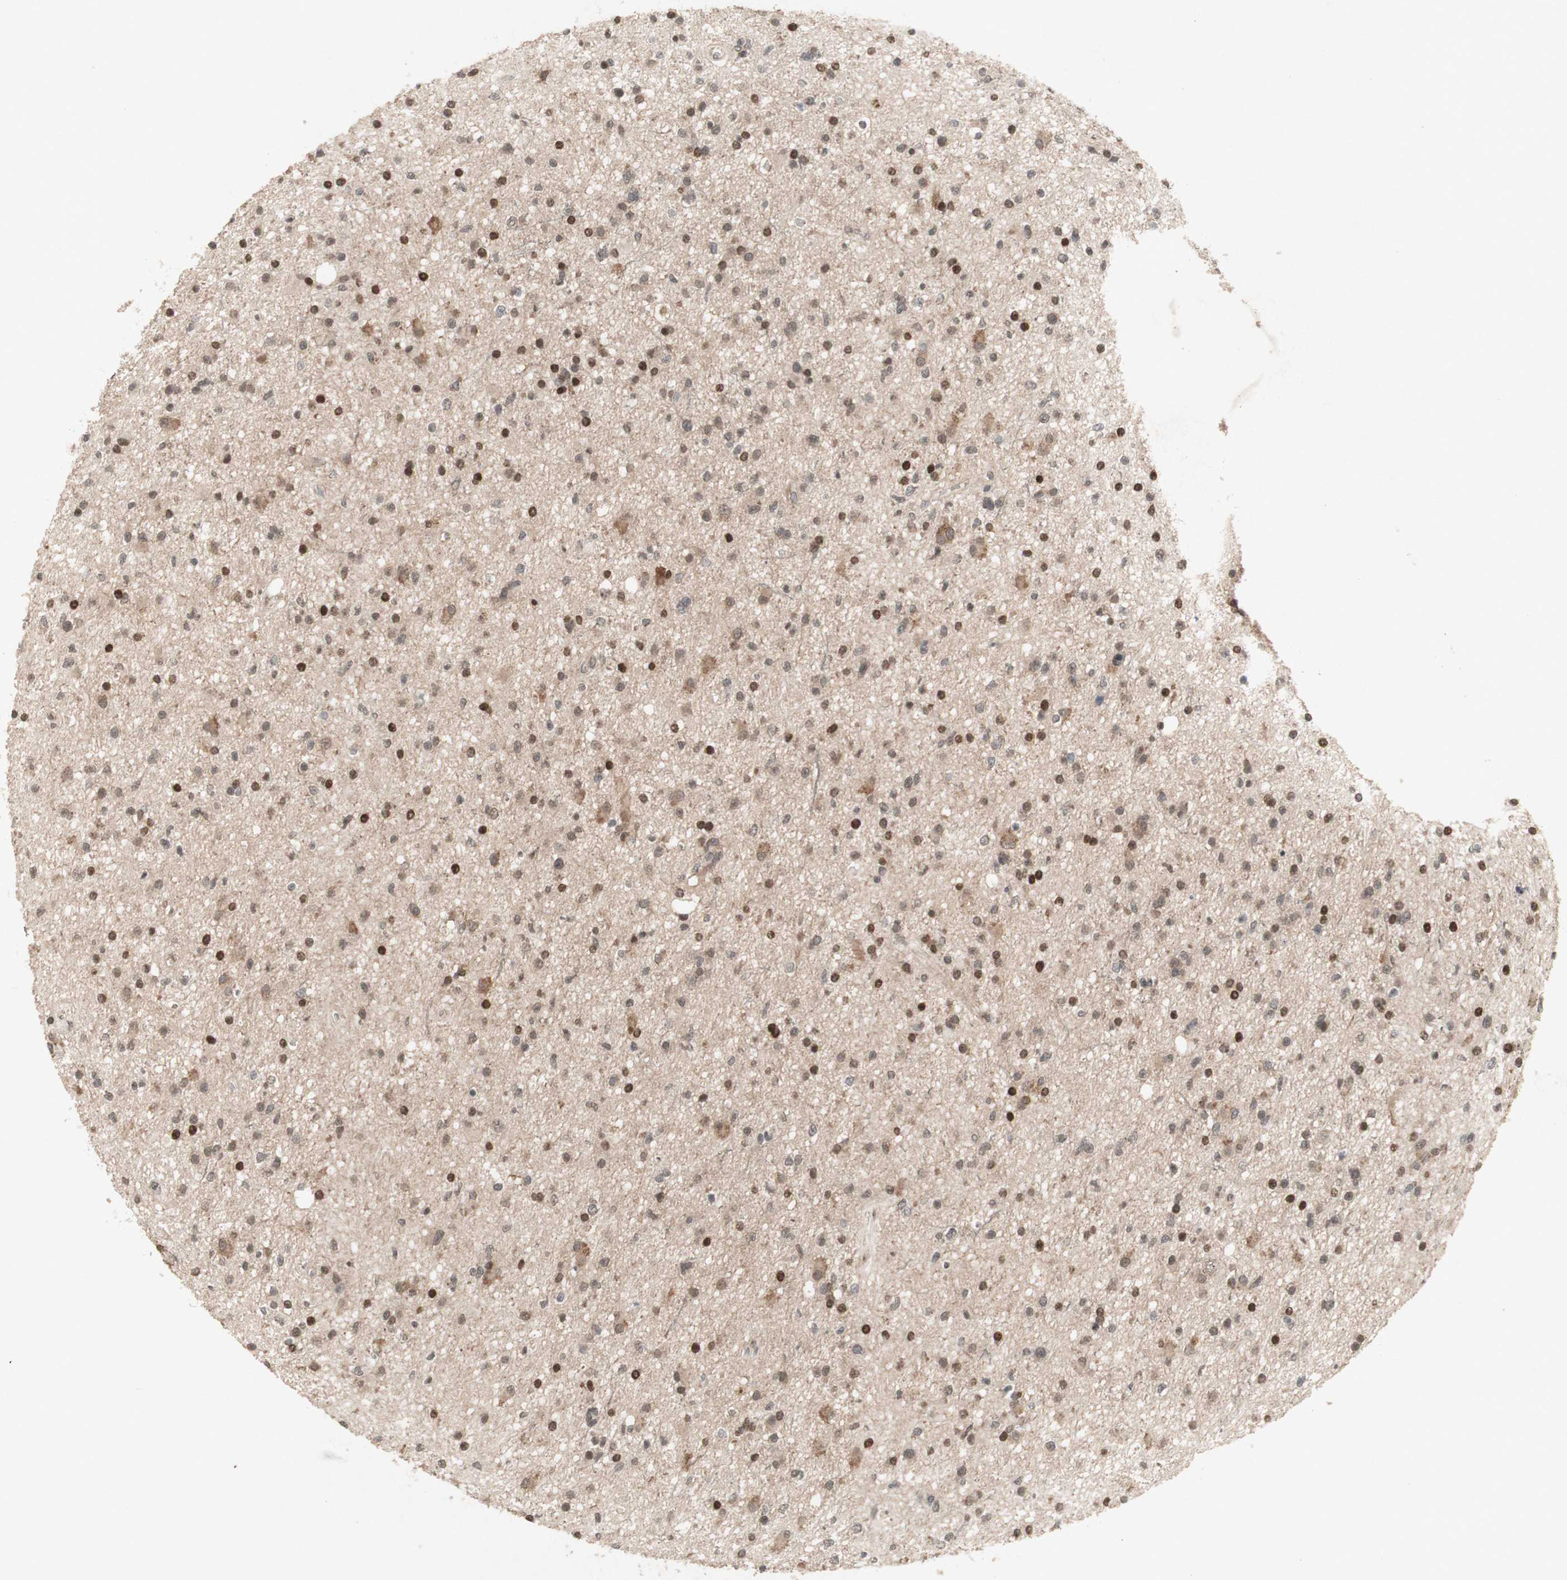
{"staining": {"intensity": "strong", "quantity": "25%-75%", "location": "cytoplasmic/membranous"}, "tissue": "glioma", "cell_type": "Tumor cells", "image_type": "cancer", "snomed": [{"axis": "morphology", "description": "Glioma, malignant, High grade"}, {"axis": "topography", "description": "Brain"}], "caption": "Glioma stained for a protein exhibits strong cytoplasmic/membranous positivity in tumor cells.", "gene": "PLXNA1", "patient": {"sex": "male", "age": 33}}